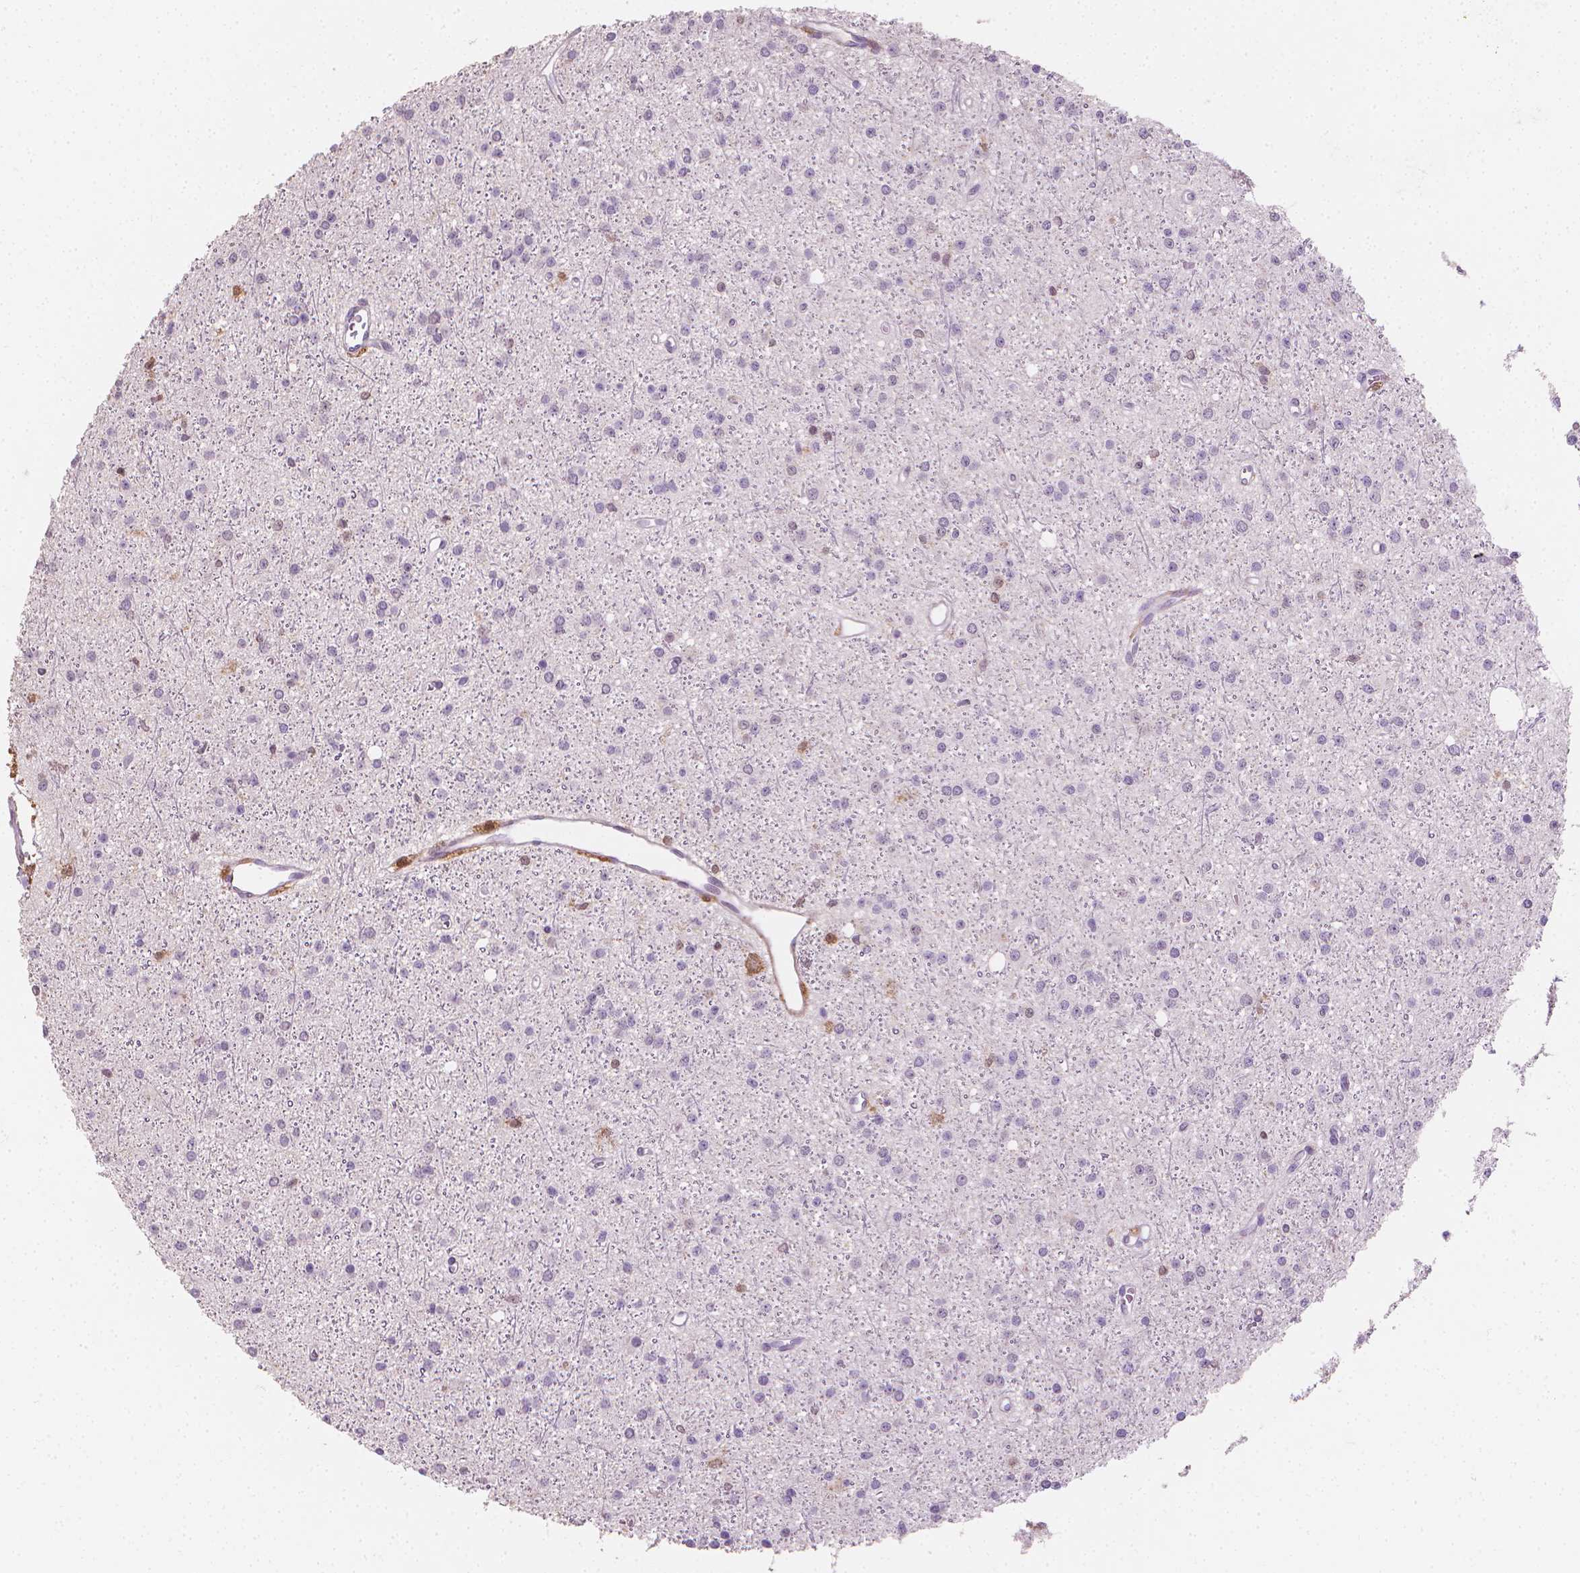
{"staining": {"intensity": "negative", "quantity": "none", "location": "none"}, "tissue": "glioma", "cell_type": "Tumor cells", "image_type": "cancer", "snomed": [{"axis": "morphology", "description": "Glioma, malignant, Low grade"}, {"axis": "topography", "description": "Brain"}], "caption": "Malignant glioma (low-grade) was stained to show a protein in brown. There is no significant expression in tumor cells. The staining is performed using DAB brown chromogen with nuclei counter-stained in using hematoxylin.", "gene": "TNFAIP2", "patient": {"sex": "male", "age": 27}}